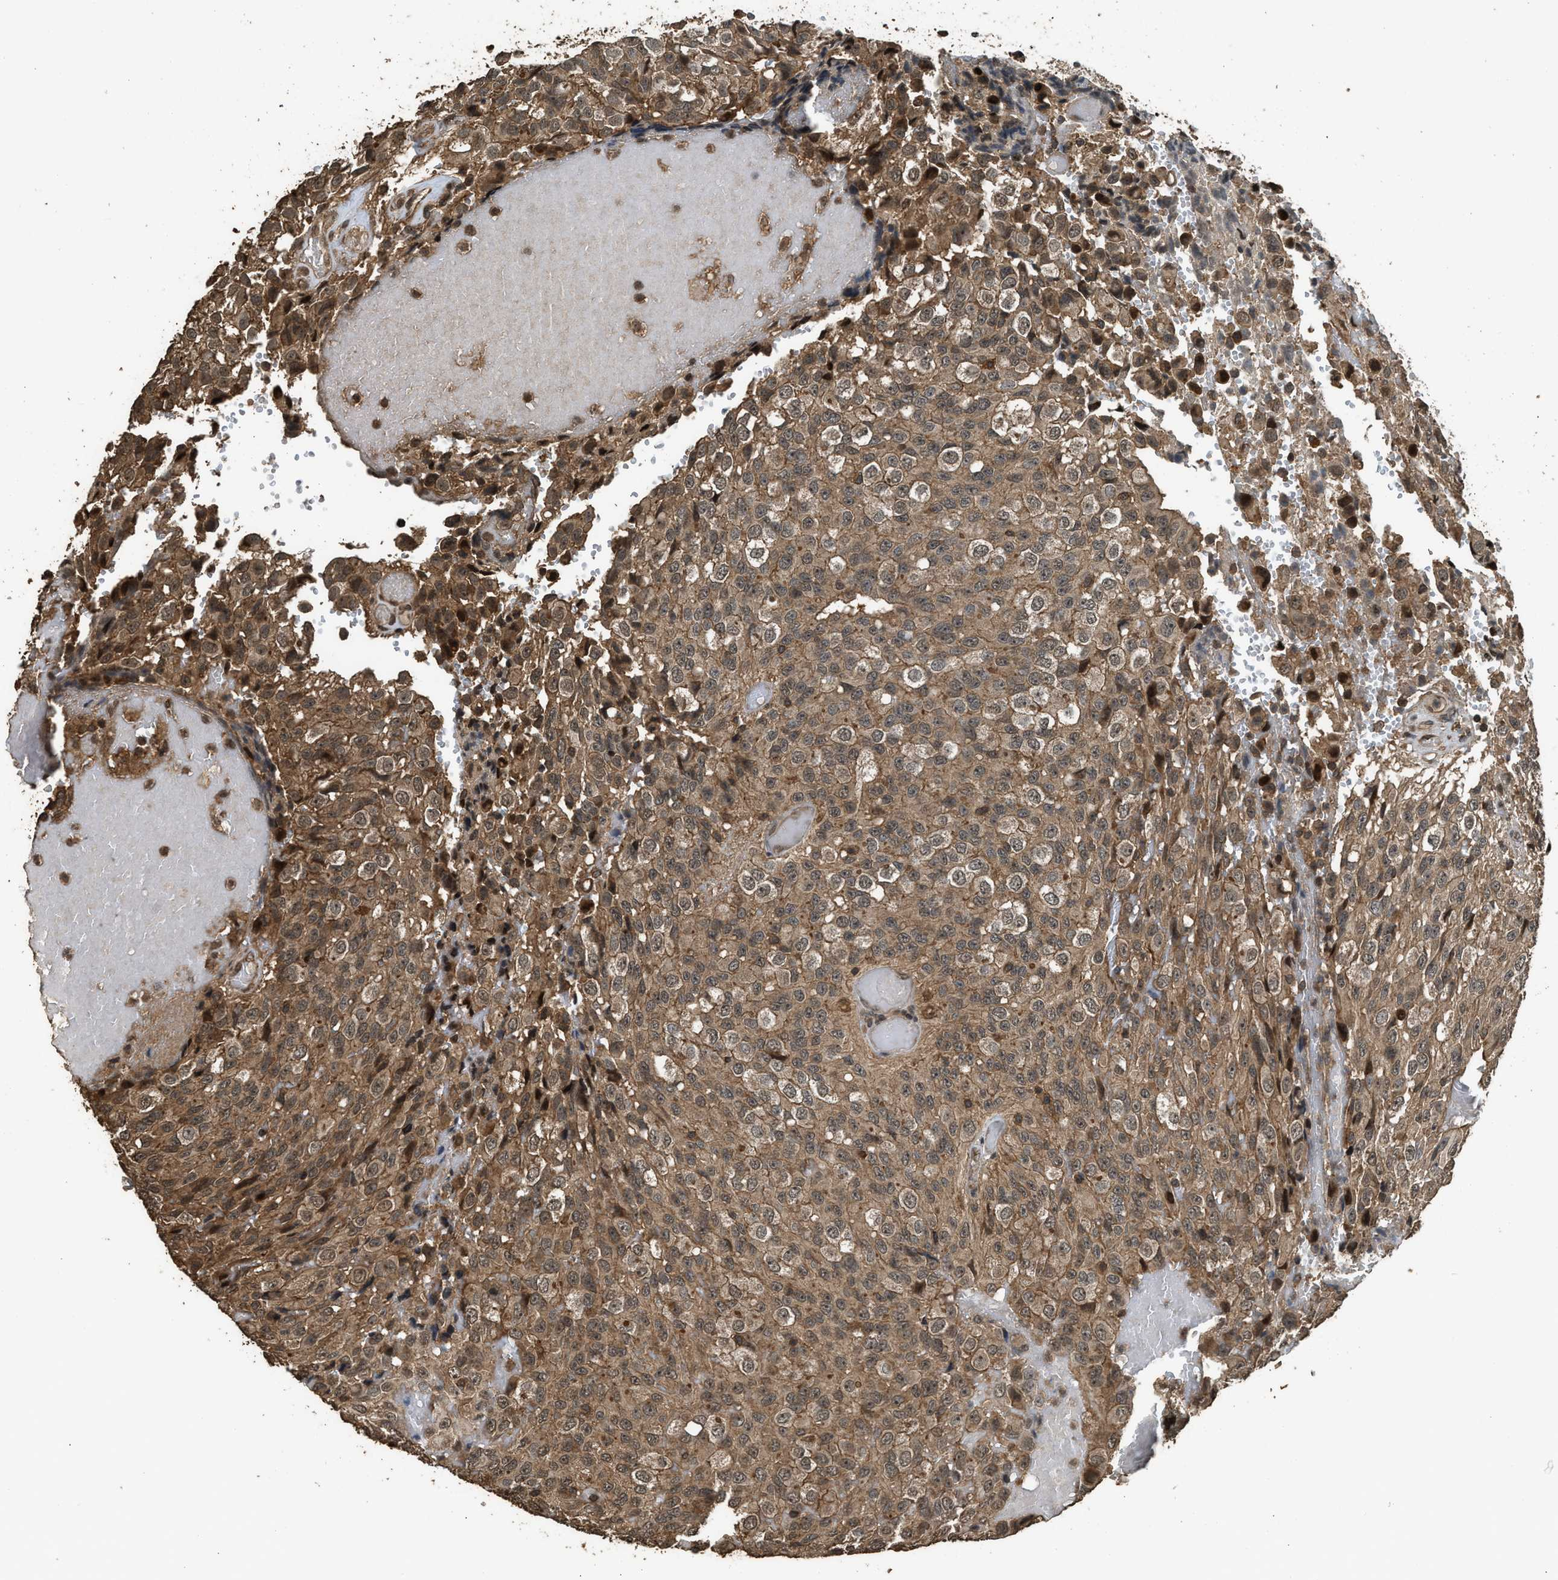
{"staining": {"intensity": "moderate", "quantity": ">75%", "location": "cytoplasmic/membranous"}, "tissue": "glioma", "cell_type": "Tumor cells", "image_type": "cancer", "snomed": [{"axis": "morphology", "description": "Glioma, malignant, High grade"}, {"axis": "topography", "description": "Brain"}], "caption": "This image shows immunohistochemistry staining of high-grade glioma (malignant), with medium moderate cytoplasmic/membranous staining in about >75% of tumor cells.", "gene": "MYBL2", "patient": {"sex": "male", "age": 32}}